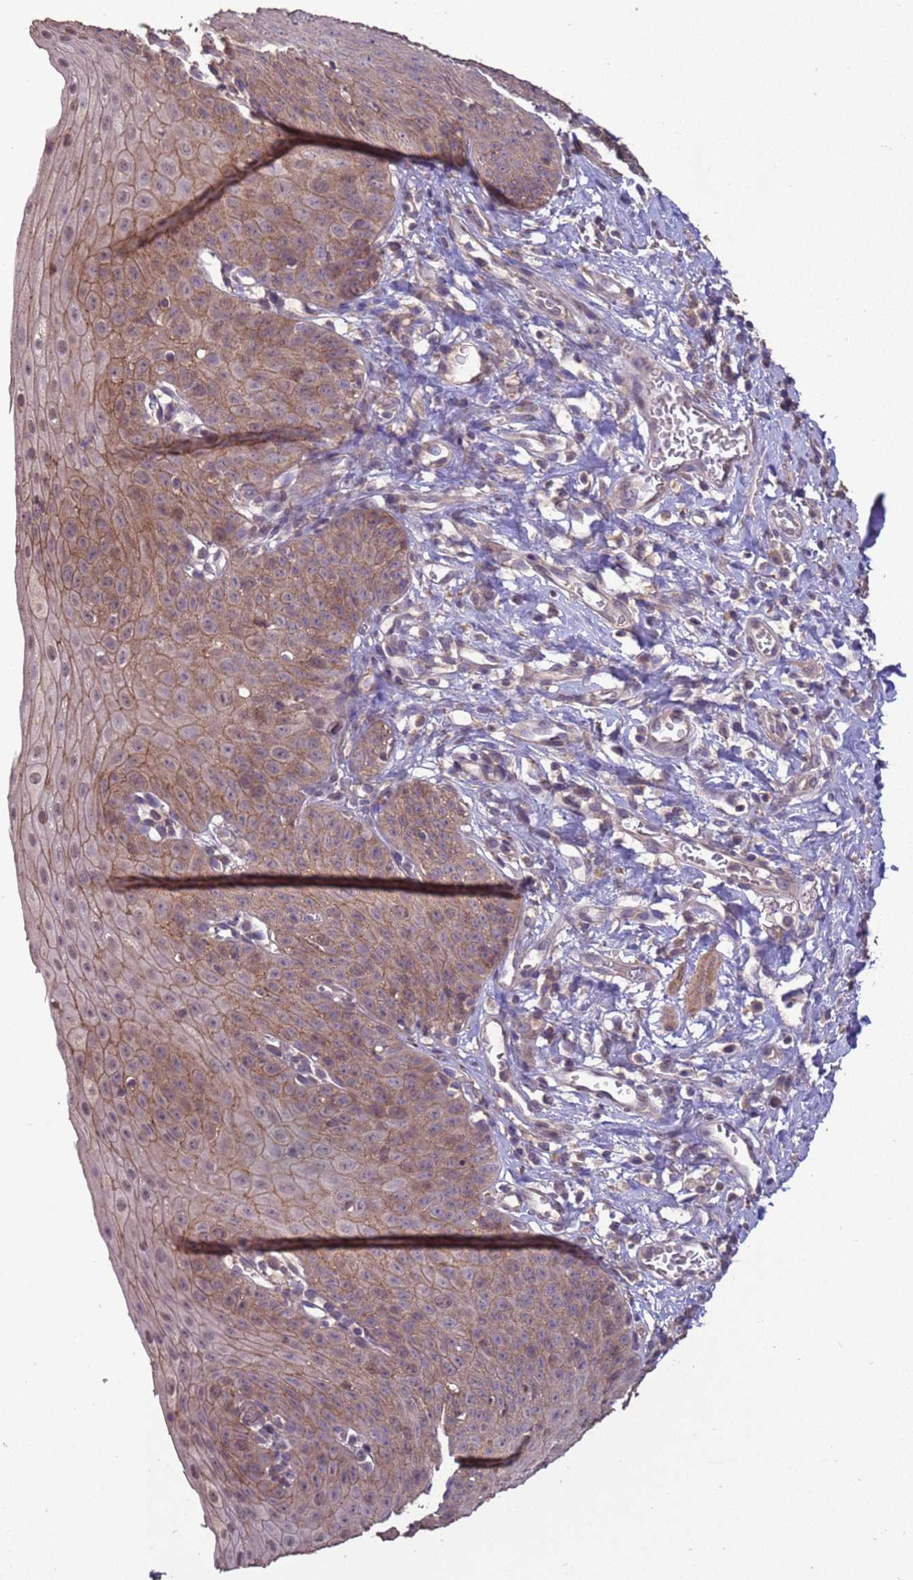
{"staining": {"intensity": "moderate", "quantity": ">75%", "location": "cytoplasmic/membranous,nuclear"}, "tissue": "esophagus", "cell_type": "Squamous epithelial cells", "image_type": "normal", "snomed": [{"axis": "morphology", "description": "Normal tissue, NOS"}, {"axis": "topography", "description": "Esophagus"}], "caption": "This is a micrograph of immunohistochemistry (IHC) staining of unremarkable esophagus, which shows moderate staining in the cytoplasmic/membranous,nuclear of squamous epithelial cells.", "gene": "SLC9B2", "patient": {"sex": "male", "age": 71}}